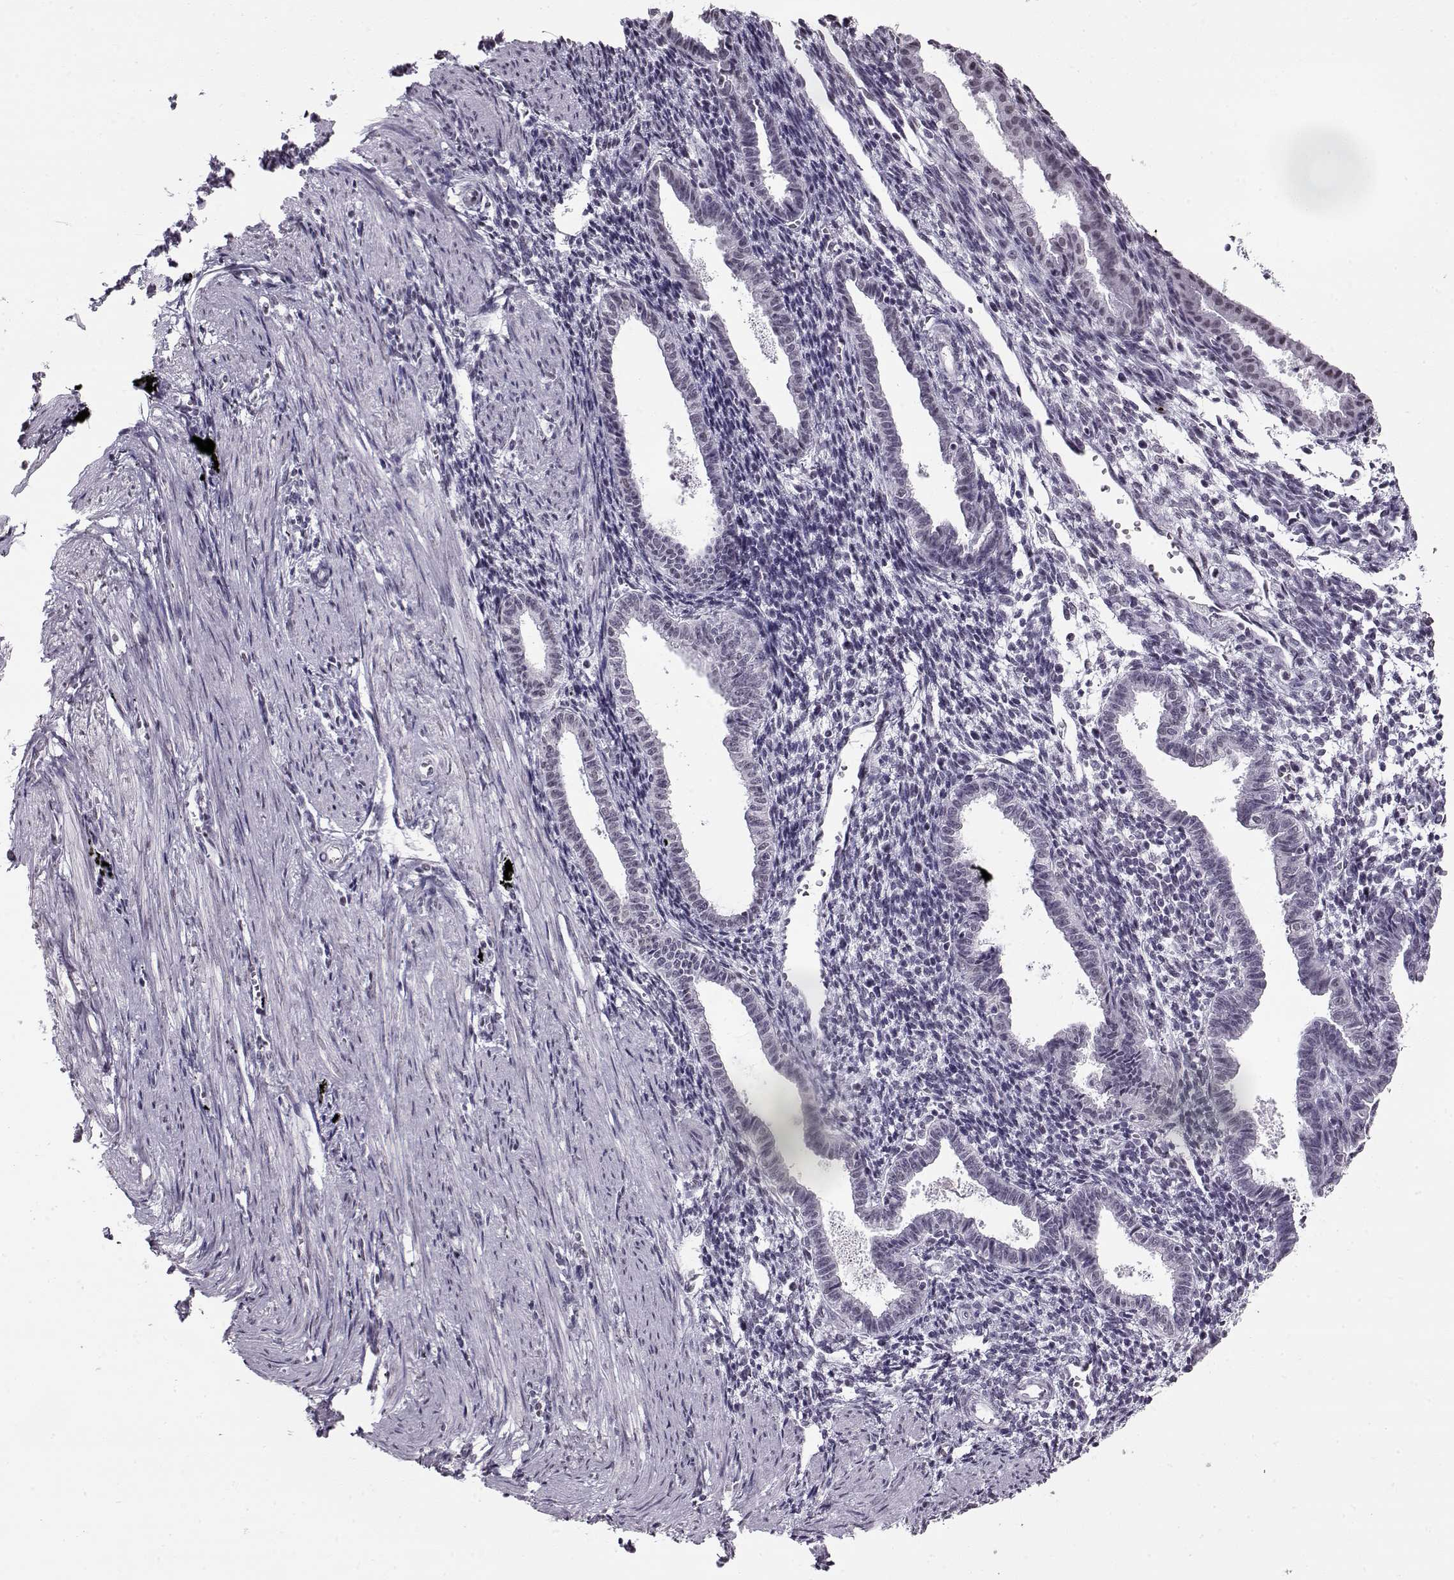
{"staining": {"intensity": "negative", "quantity": "none", "location": "none"}, "tissue": "endometrium", "cell_type": "Cells in endometrial stroma", "image_type": "normal", "snomed": [{"axis": "morphology", "description": "Normal tissue, NOS"}, {"axis": "topography", "description": "Endometrium"}], "caption": "This is an immunohistochemistry (IHC) photomicrograph of unremarkable endometrium. There is no staining in cells in endometrial stroma.", "gene": "PRMT8", "patient": {"sex": "female", "age": 37}}